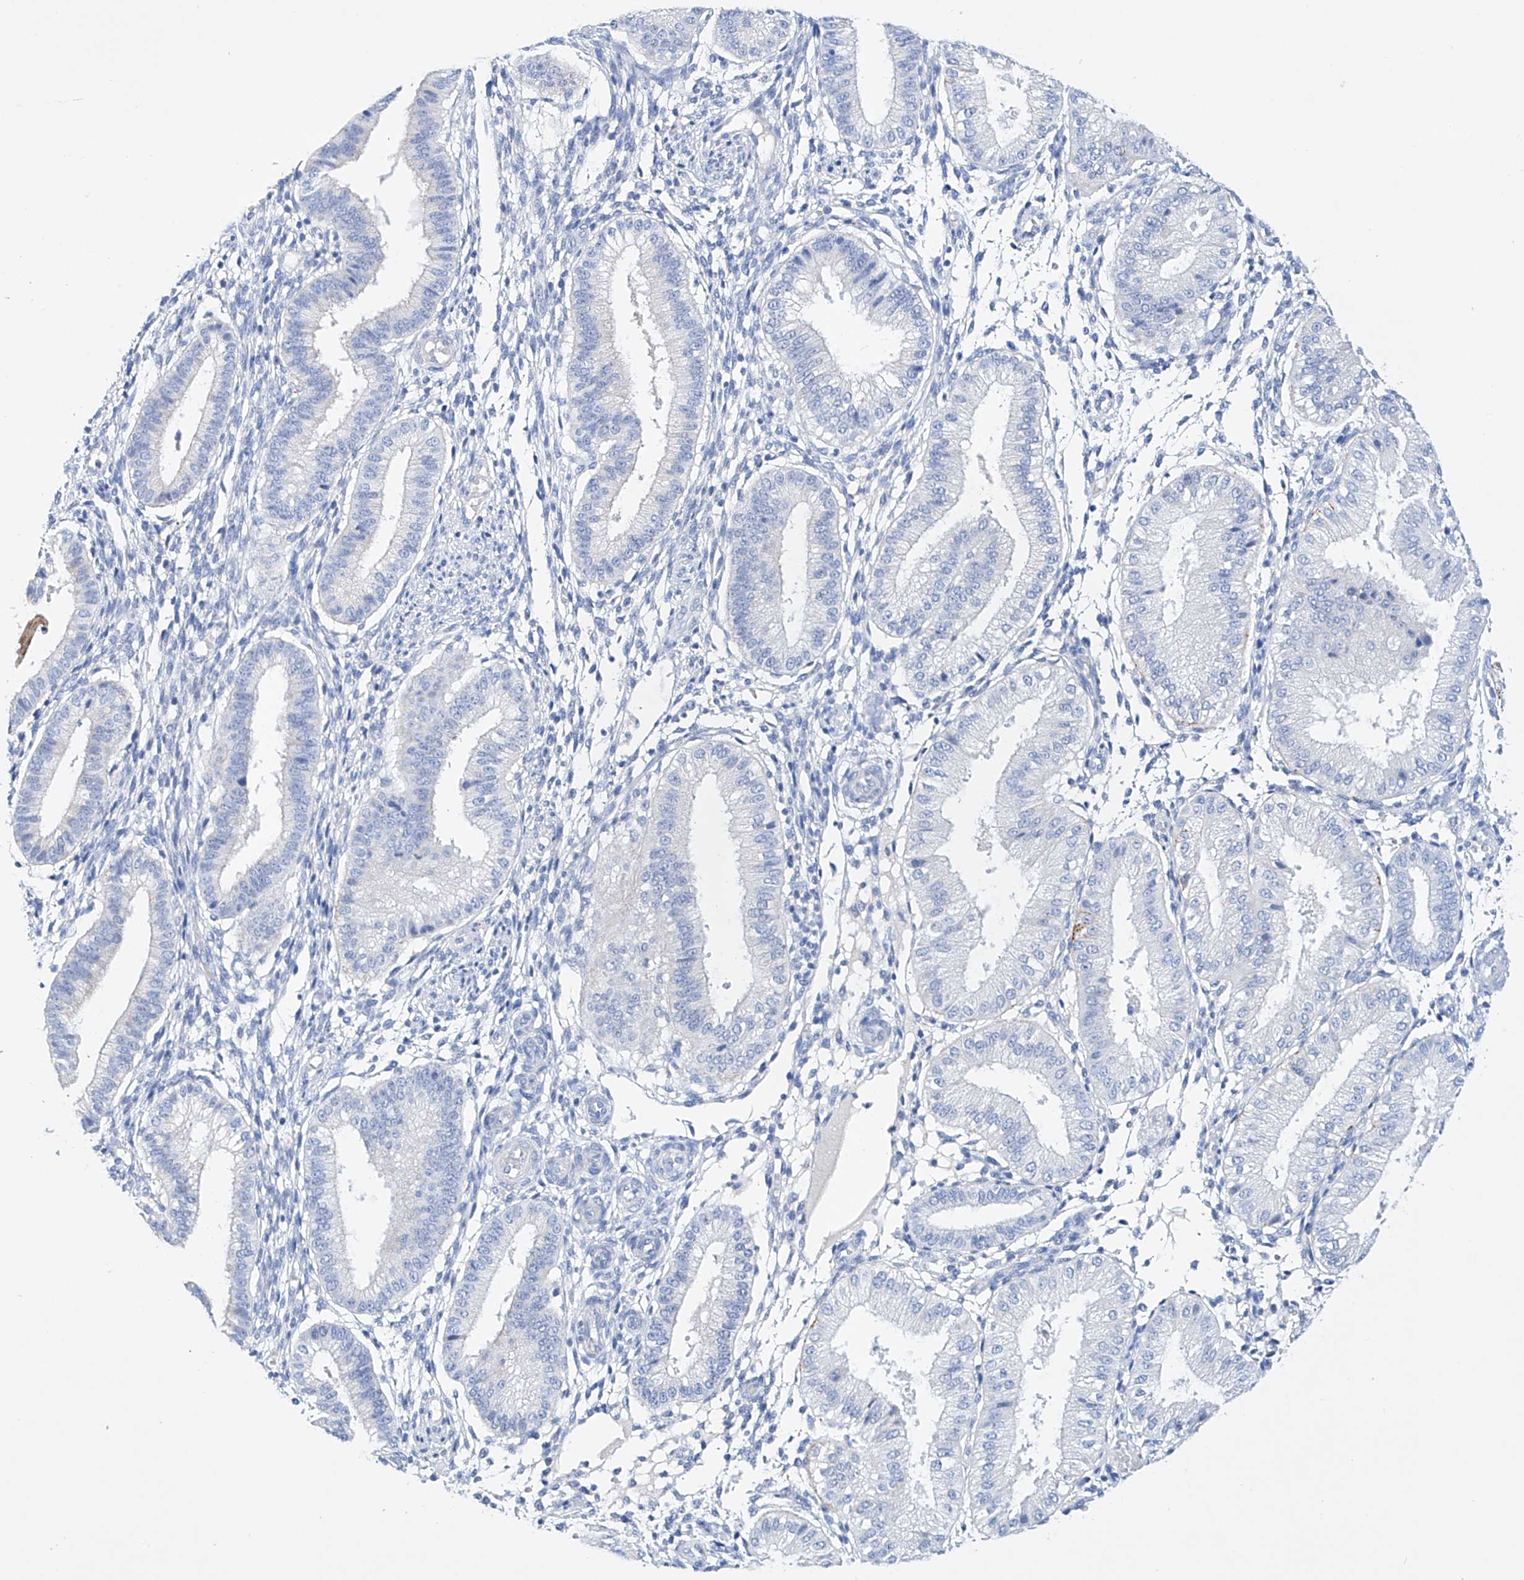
{"staining": {"intensity": "negative", "quantity": "none", "location": "none"}, "tissue": "endometrium", "cell_type": "Cells in endometrial stroma", "image_type": "normal", "snomed": [{"axis": "morphology", "description": "Normal tissue, NOS"}, {"axis": "topography", "description": "Endometrium"}], "caption": "IHC of normal human endometrium shows no expression in cells in endometrial stroma.", "gene": "LURAP1", "patient": {"sex": "female", "age": 39}}